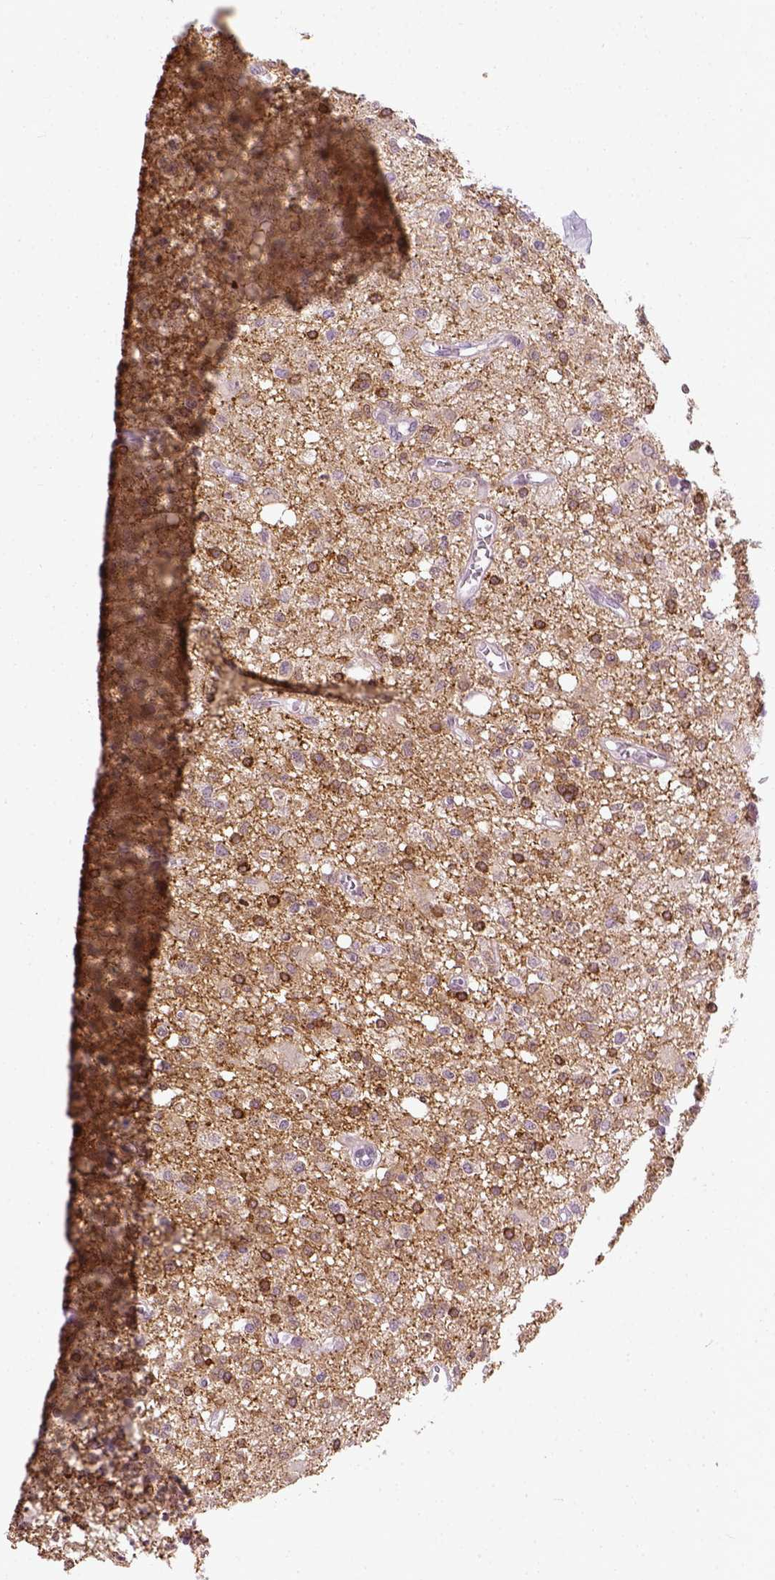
{"staining": {"intensity": "strong", "quantity": "<25%", "location": "cytoplasmic/membranous"}, "tissue": "glioma", "cell_type": "Tumor cells", "image_type": "cancer", "snomed": [{"axis": "morphology", "description": "Glioma, malignant, Low grade"}, {"axis": "topography", "description": "Brain"}], "caption": "A histopathology image of malignant low-grade glioma stained for a protein reveals strong cytoplasmic/membranous brown staining in tumor cells. The staining is performed using DAB brown chromogen to label protein expression. The nuclei are counter-stained blue using hematoxylin.", "gene": "MAPT", "patient": {"sex": "male", "age": 64}}